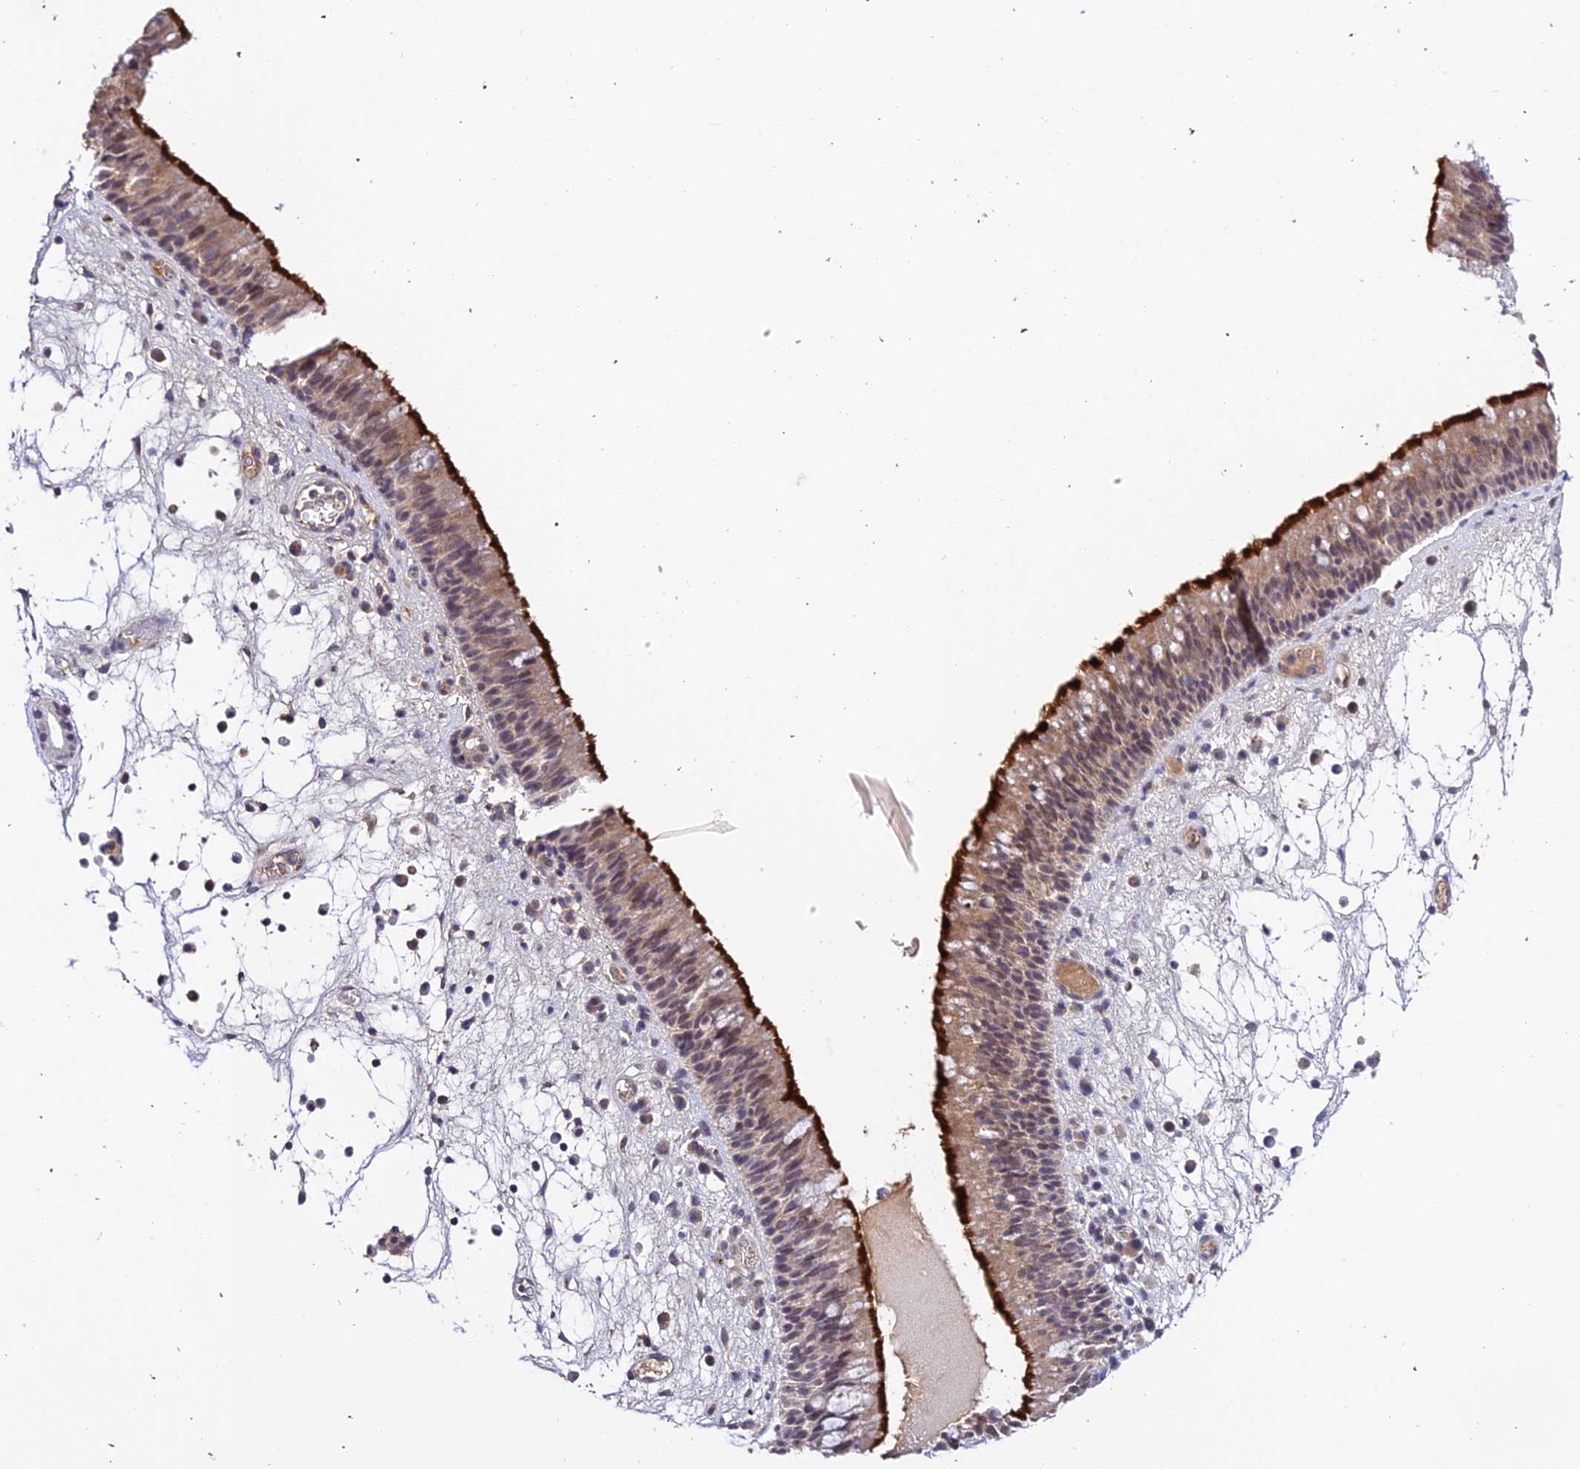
{"staining": {"intensity": "strong", "quantity": "<25%", "location": "cytoplasmic/membranous"}, "tissue": "nasopharynx", "cell_type": "Respiratory epithelial cells", "image_type": "normal", "snomed": [{"axis": "morphology", "description": "Normal tissue, NOS"}, {"axis": "morphology", "description": "Inflammation, NOS"}, {"axis": "morphology", "description": "Malignant melanoma, Metastatic site"}, {"axis": "topography", "description": "Nasopharynx"}], "caption": "Immunohistochemical staining of normal nasopharynx exhibits medium levels of strong cytoplasmic/membranous expression in about <25% of respiratory epithelial cells. The staining was performed using DAB (3,3'-diaminobenzidine), with brown indicating positive protein expression. Nuclei are stained blue with hematoxylin.", "gene": "TEKT1", "patient": {"sex": "male", "age": 70}}